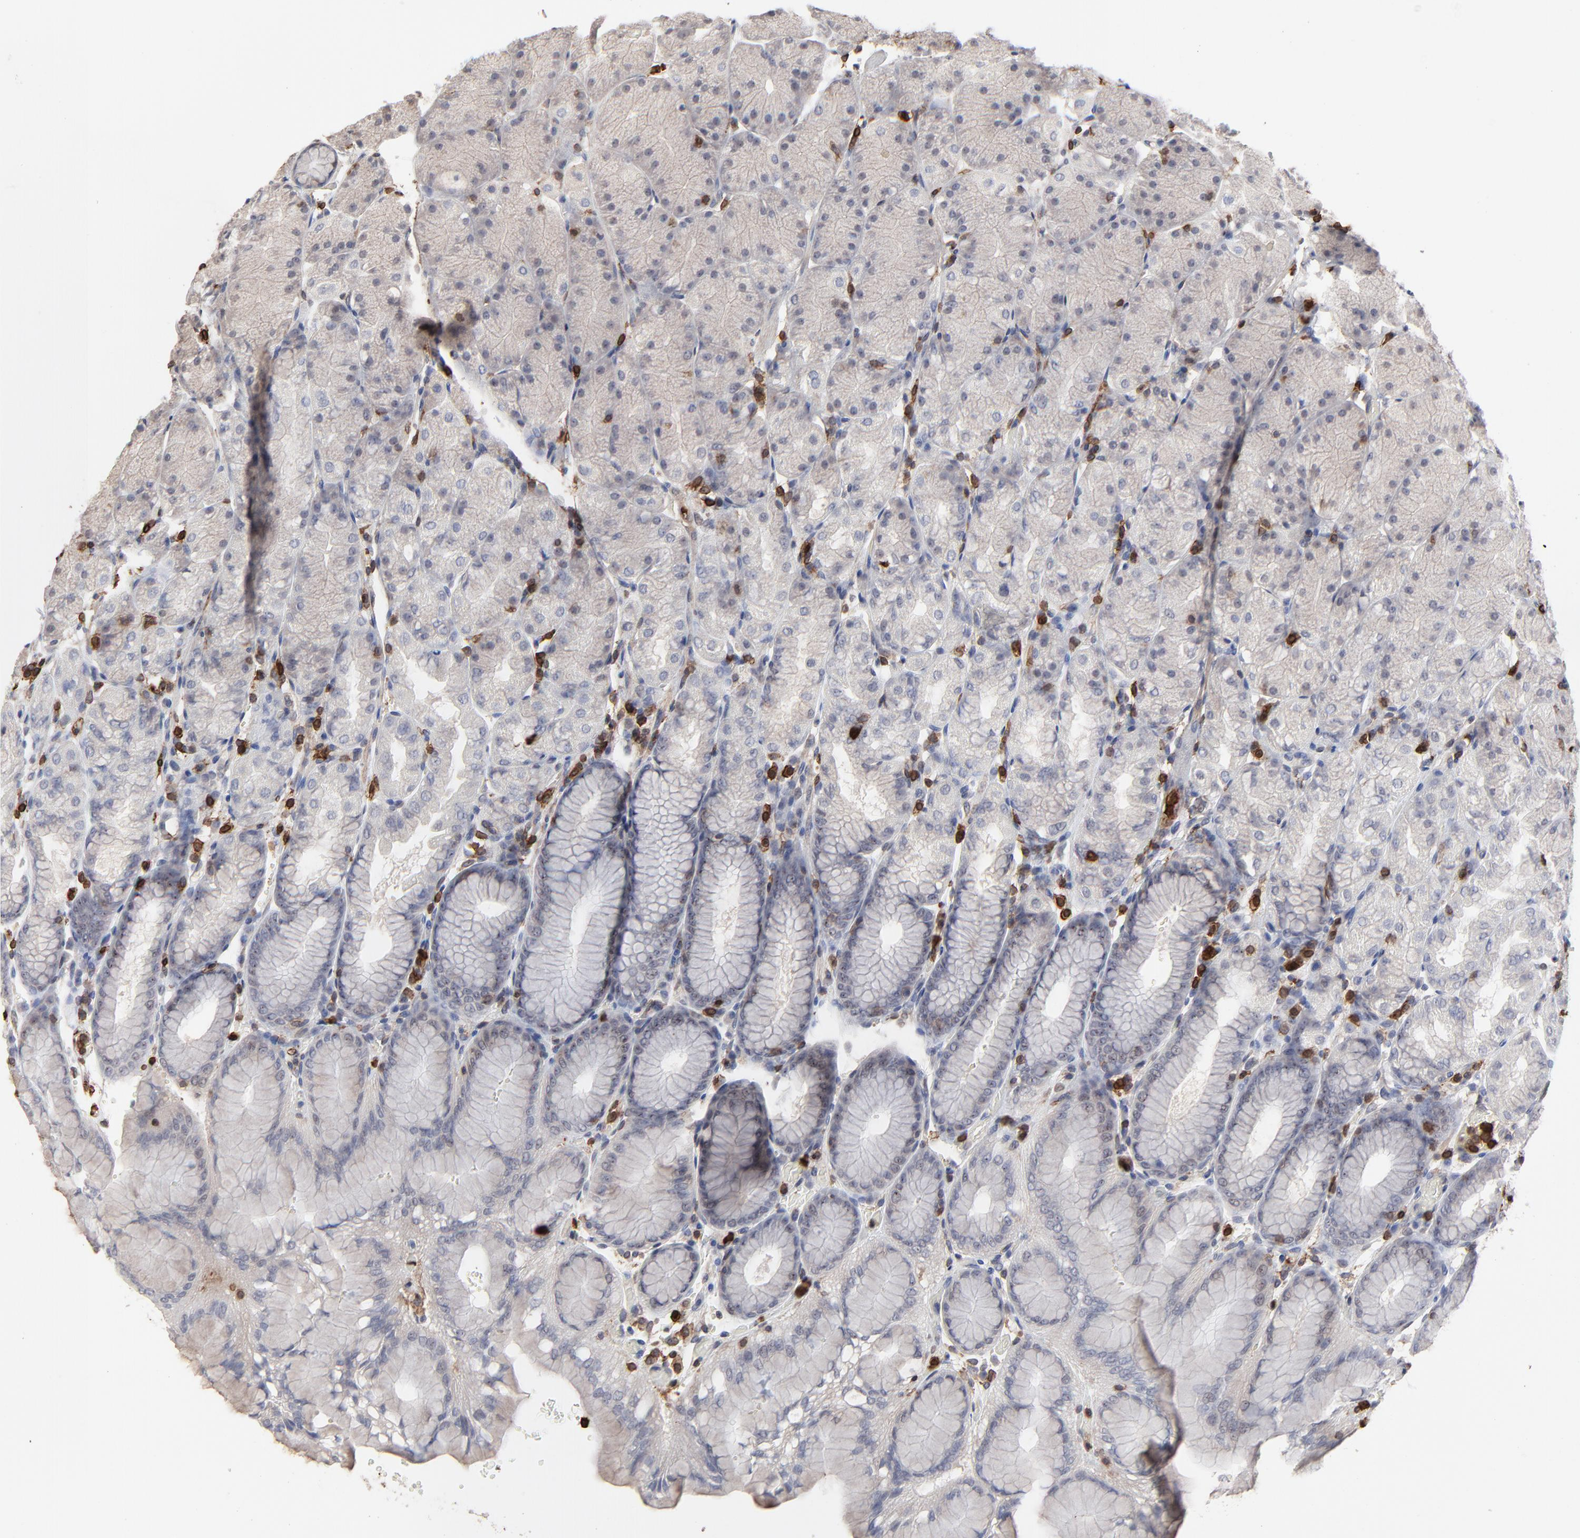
{"staining": {"intensity": "negative", "quantity": "none", "location": "none"}, "tissue": "stomach", "cell_type": "Glandular cells", "image_type": "normal", "snomed": [{"axis": "morphology", "description": "Normal tissue, NOS"}, {"axis": "topography", "description": "Stomach, upper"}, {"axis": "topography", "description": "Stomach"}], "caption": "High power microscopy histopathology image of an IHC photomicrograph of benign stomach, revealing no significant positivity in glandular cells.", "gene": "SLC6A14", "patient": {"sex": "male", "age": 76}}